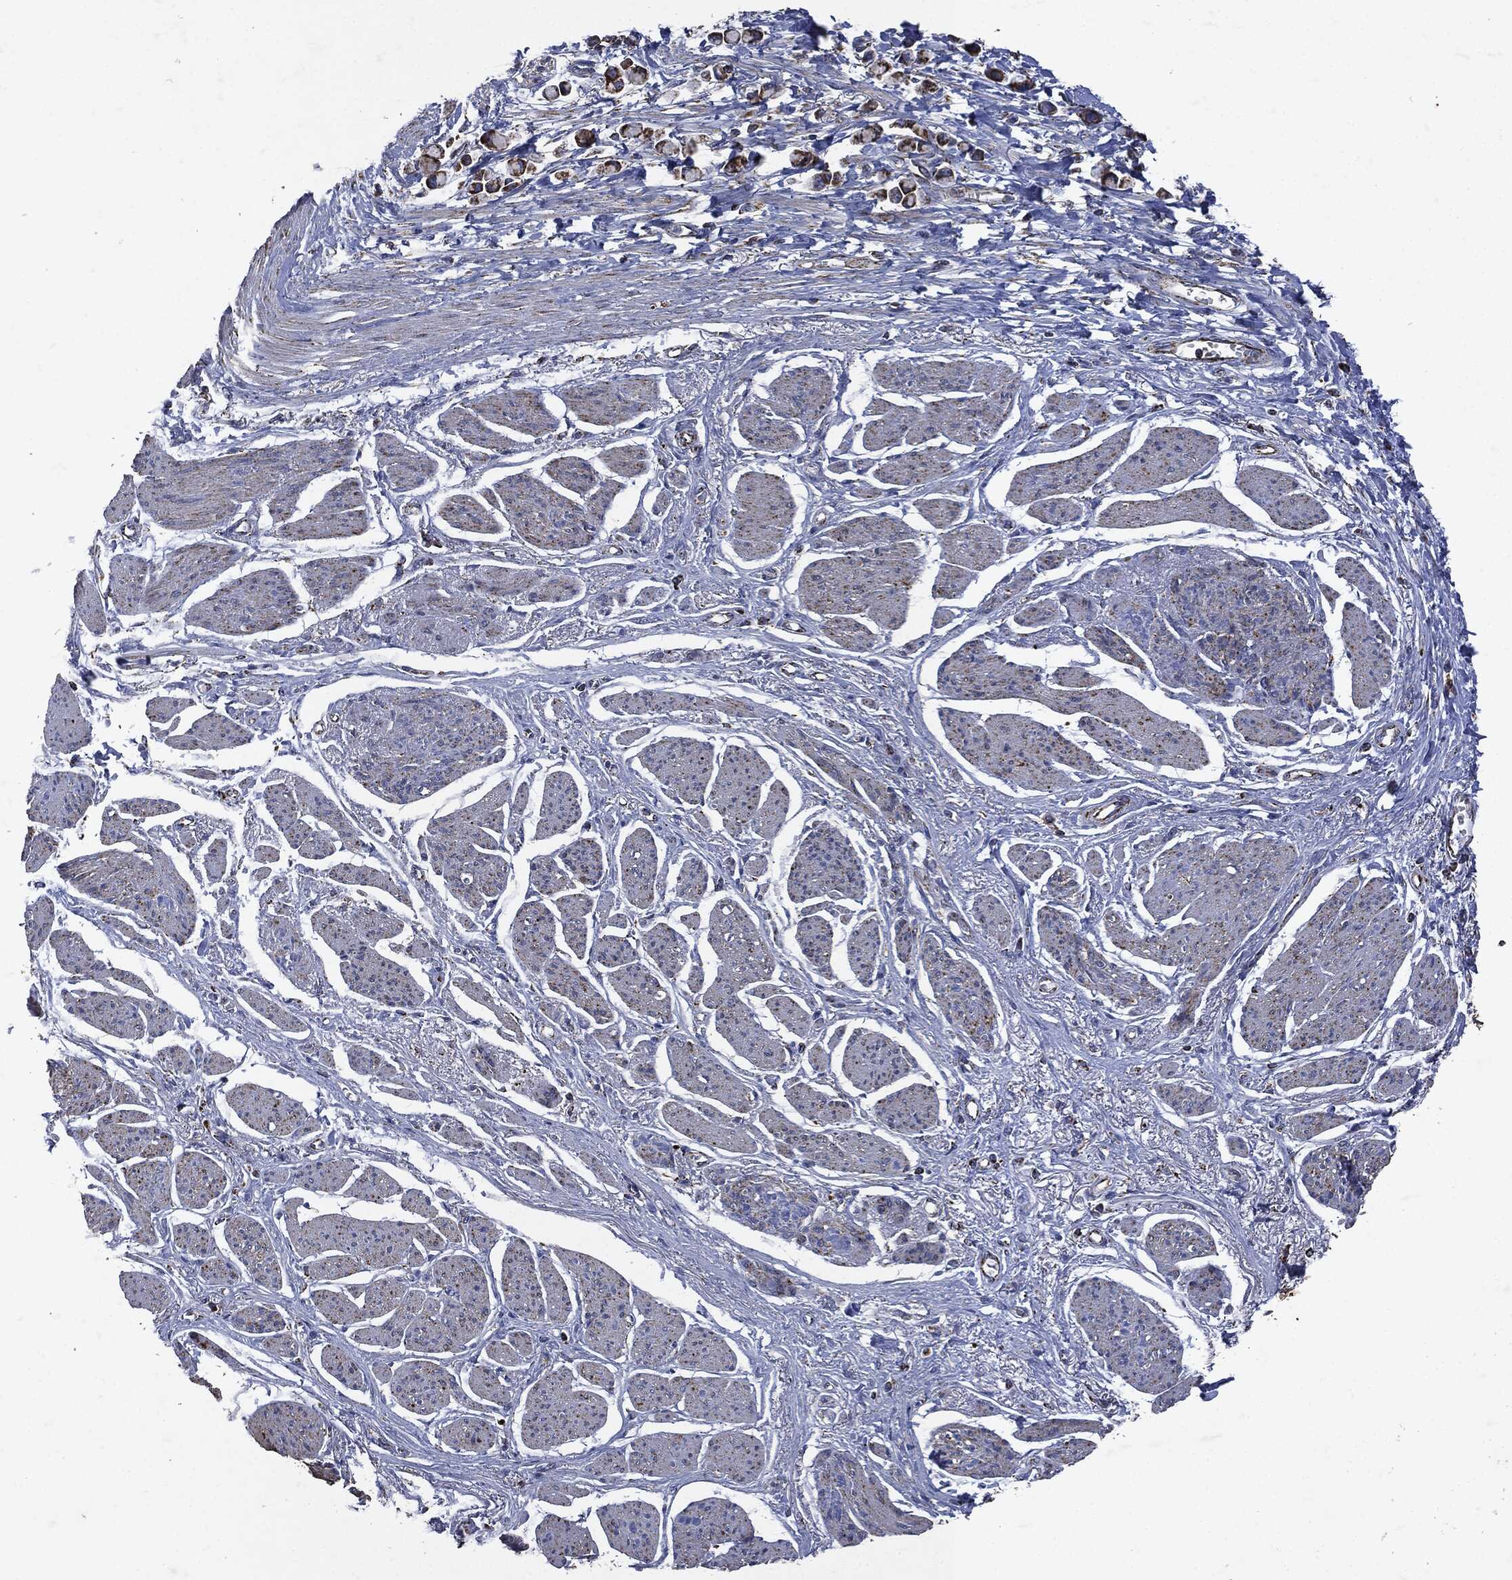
{"staining": {"intensity": "strong", "quantity": ">75%", "location": "cytoplasmic/membranous"}, "tissue": "stomach cancer", "cell_type": "Tumor cells", "image_type": "cancer", "snomed": [{"axis": "morphology", "description": "Adenocarcinoma, NOS"}, {"axis": "topography", "description": "Stomach"}], "caption": "Strong cytoplasmic/membranous protein staining is appreciated in about >75% of tumor cells in adenocarcinoma (stomach). The staining is performed using DAB (3,3'-diaminobenzidine) brown chromogen to label protein expression. The nuclei are counter-stained blue using hematoxylin.", "gene": "RYK", "patient": {"sex": "female", "age": 81}}